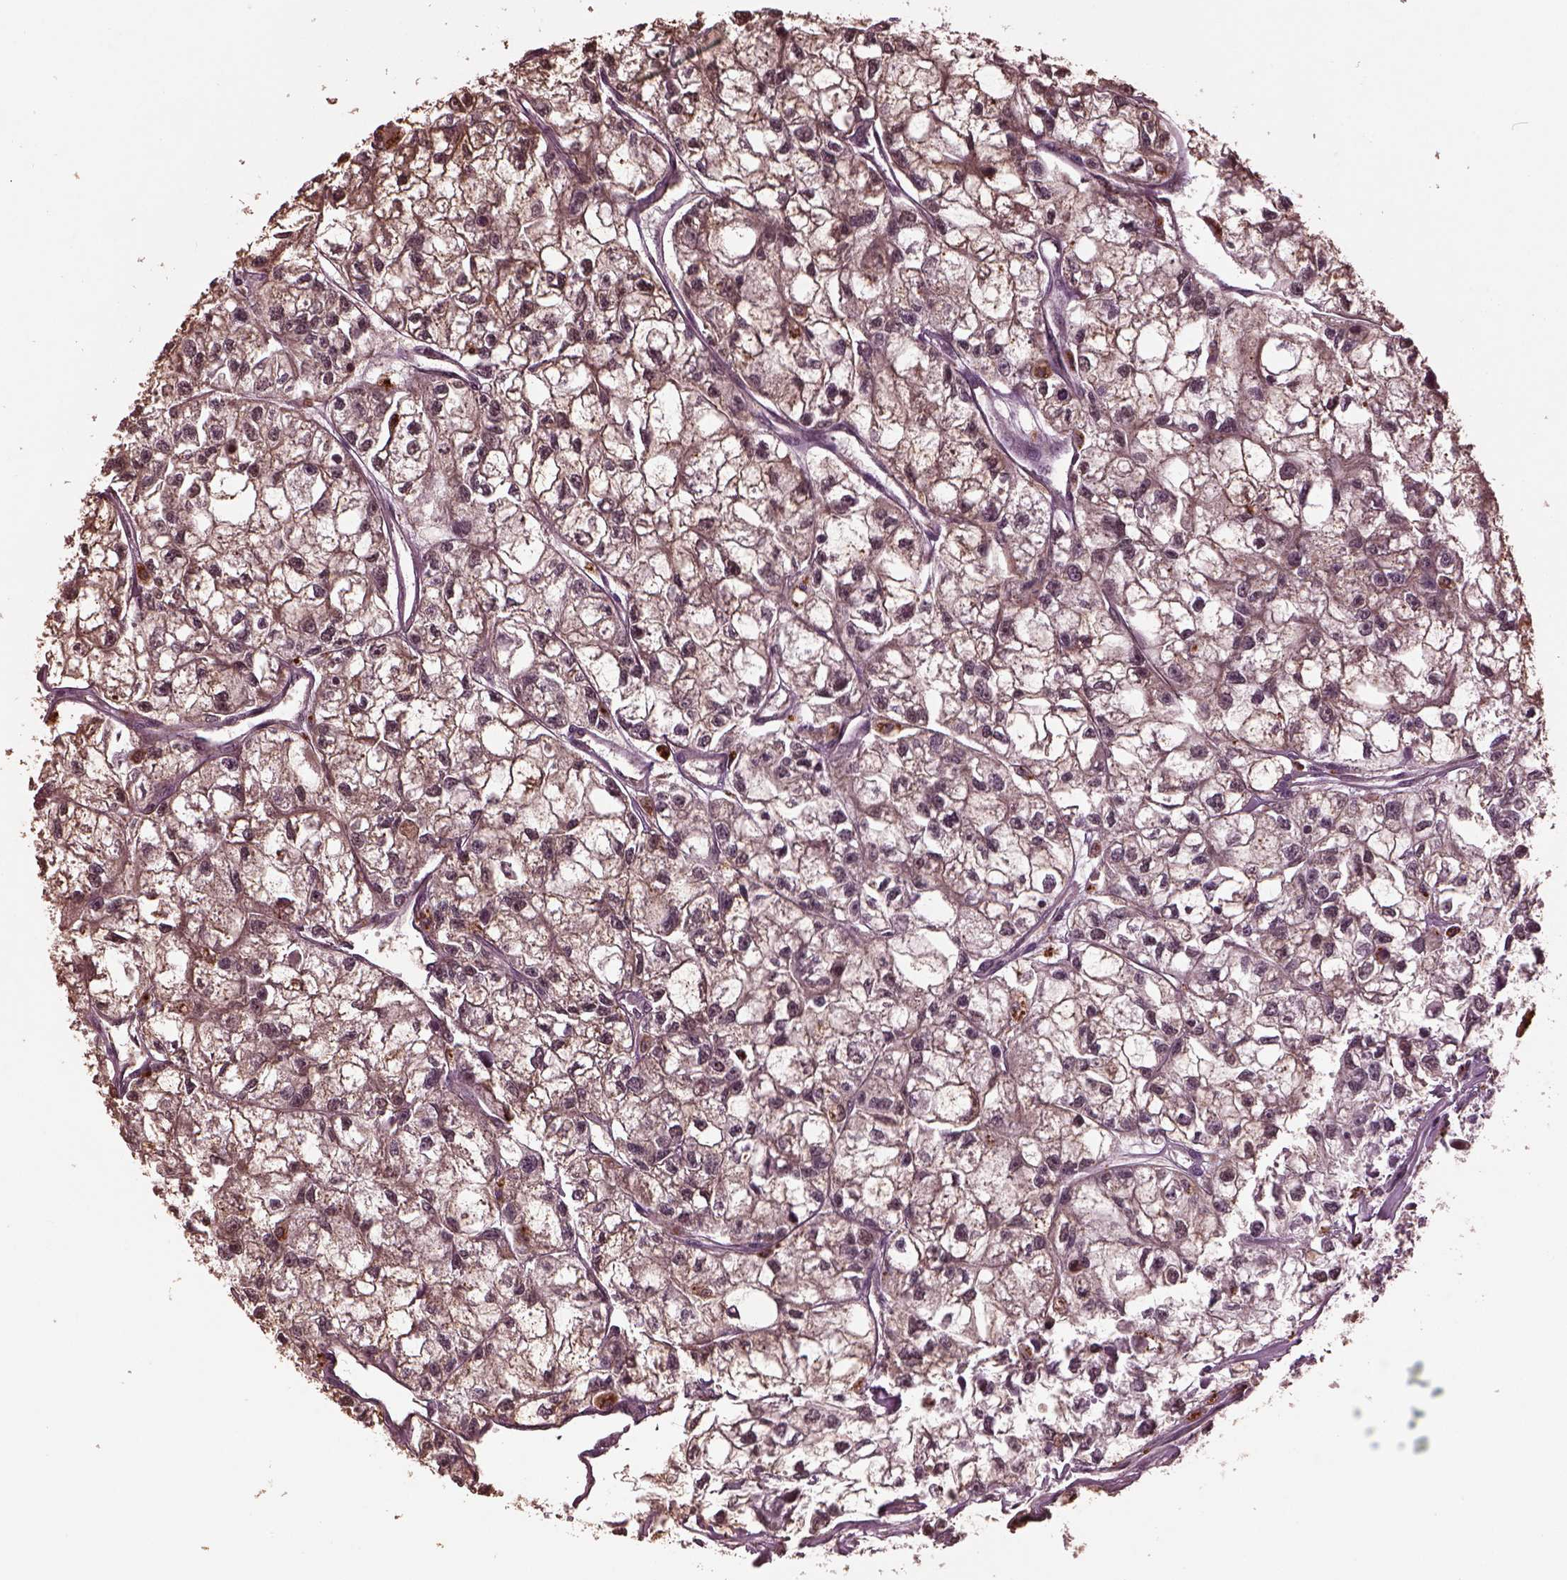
{"staining": {"intensity": "weak", "quantity": "25%-75%", "location": "cytoplasmic/membranous"}, "tissue": "renal cancer", "cell_type": "Tumor cells", "image_type": "cancer", "snomed": [{"axis": "morphology", "description": "Adenocarcinoma, NOS"}, {"axis": "topography", "description": "Kidney"}], "caption": "IHC micrograph of adenocarcinoma (renal) stained for a protein (brown), which demonstrates low levels of weak cytoplasmic/membranous positivity in approximately 25%-75% of tumor cells.", "gene": "RUFY3", "patient": {"sex": "male", "age": 56}}